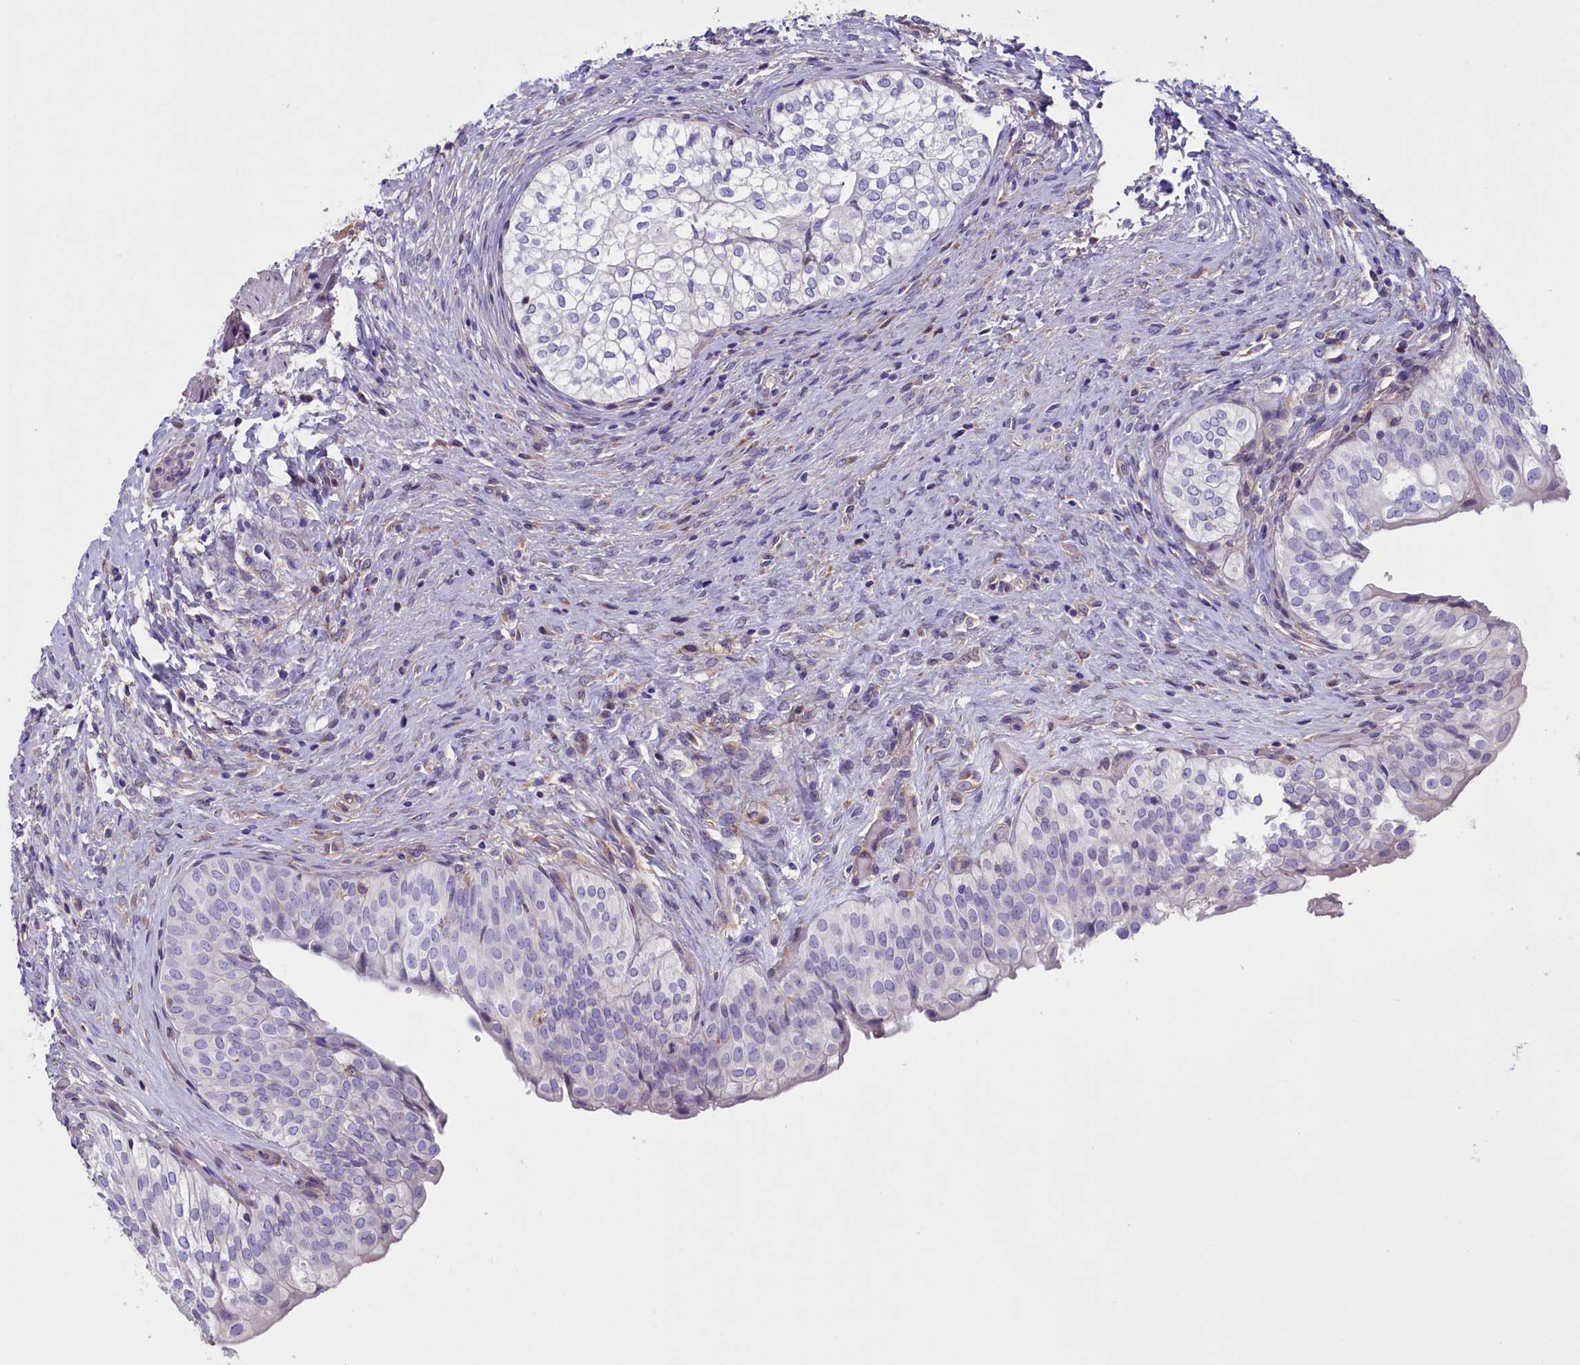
{"staining": {"intensity": "negative", "quantity": "none", "location": "none"}, "tissue": "urinary bladder", "cell_type": "Urothelial cells", "image_type": "normal", "snomed": [{"axis": "morphology", "description": "Normal tissue, NOS"}, {"axis": "topography", "description": "Urinary bladder"}], "caption": "A high-resolution micrograph shows immunohistochemistry staining of normal urinary bladder, which shows no significant expression in urothelial cells.", "gene": "GPR108", "patient": {"sex": "male", "age": 55}}